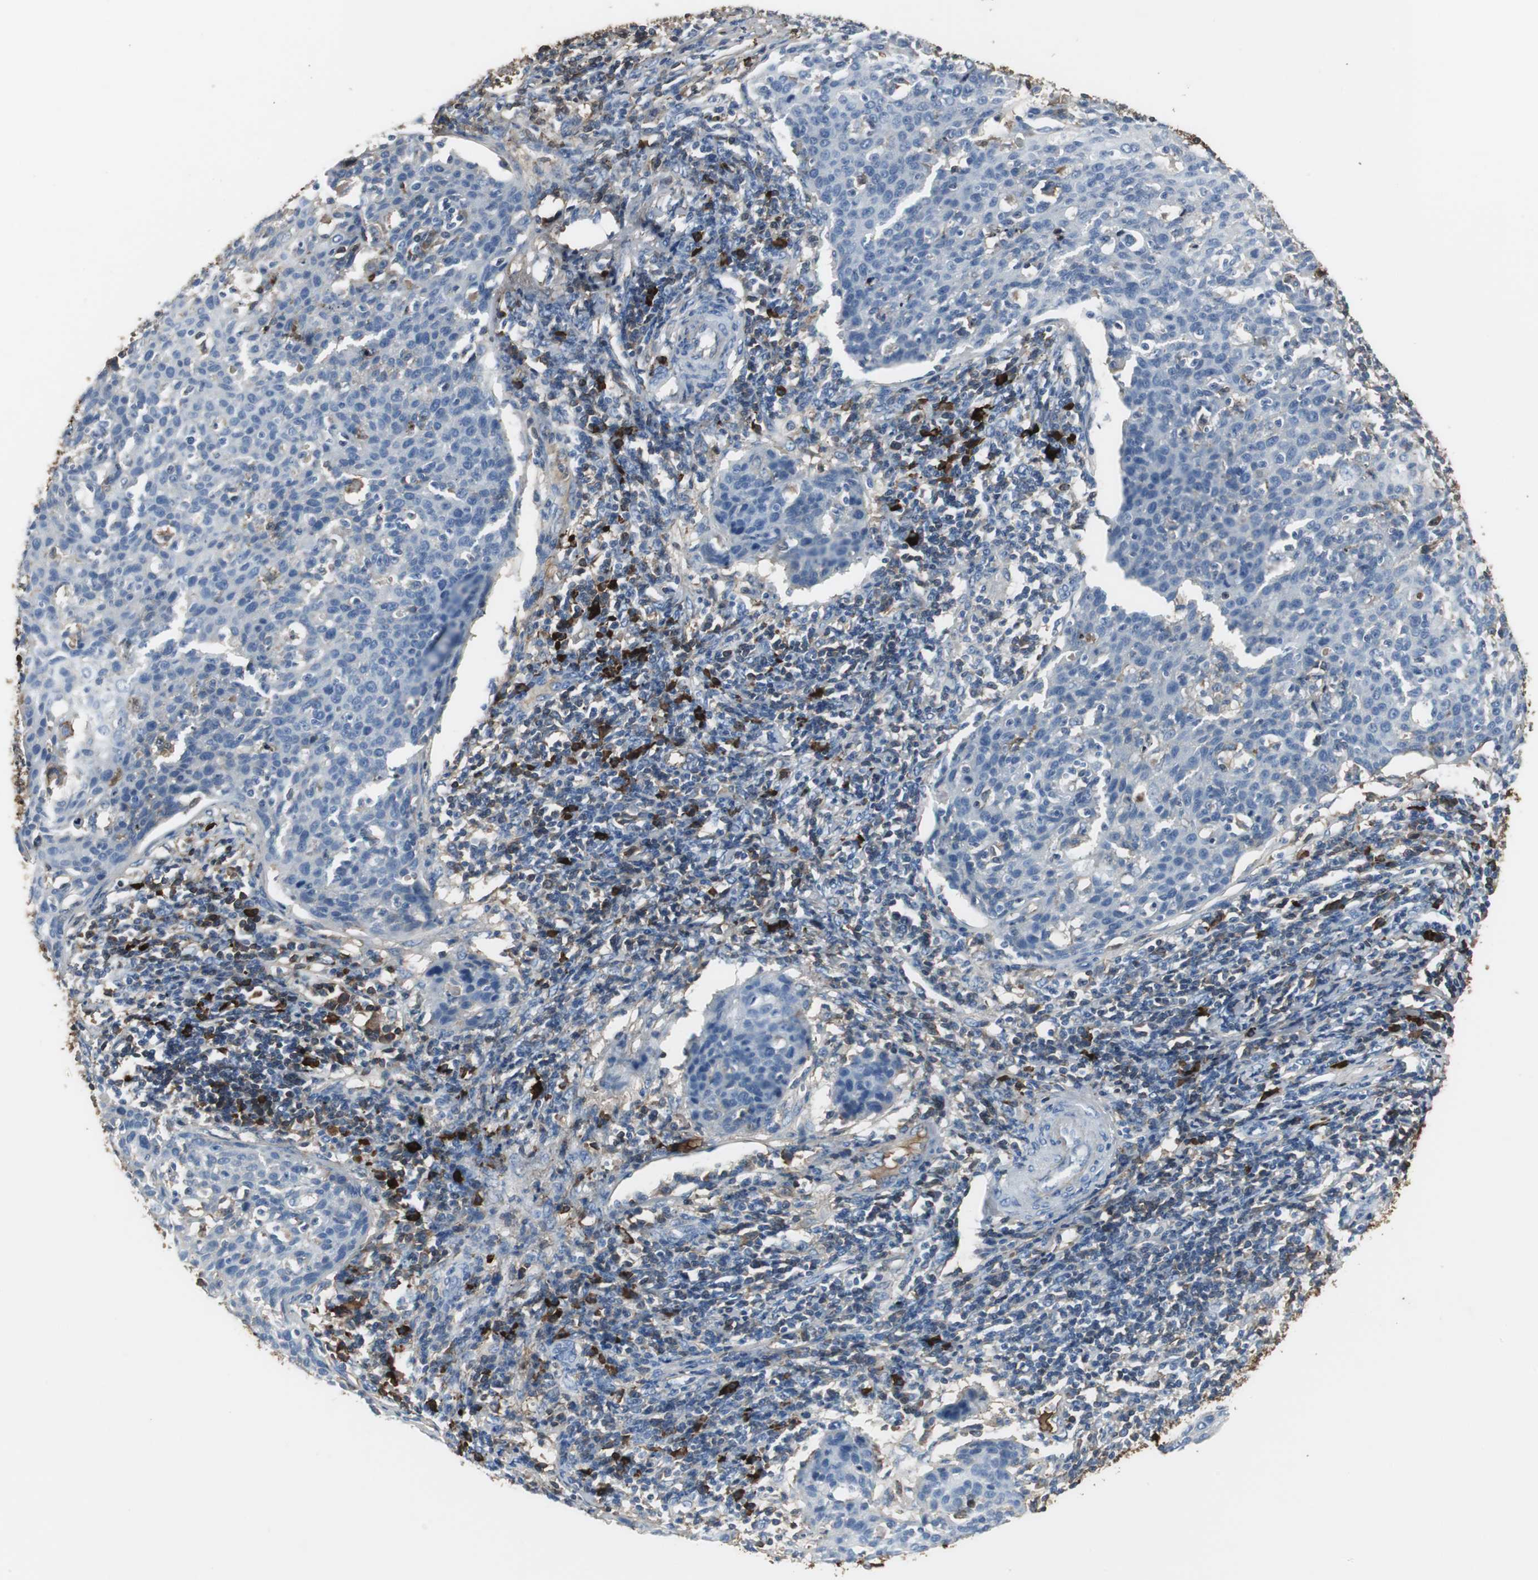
{"staining": {"intensity": "negative", "quantity": "none", "location": "none"}, "tissue": "cervical cancer", "cell_type": "Tumor cells", "image_type": "cancer", "snomed": [{"axis": "morphology", "description": "Squamous cell carcinoma, NOS"}, {"axis": "topography", "description": "Cervix"}], "caption": "A histopathology image of cervical cancer stained for a protein shows no brown staining in tumor cells.", "gene": "IGHA1", "patient": {"sex": "female", "age": 38}}